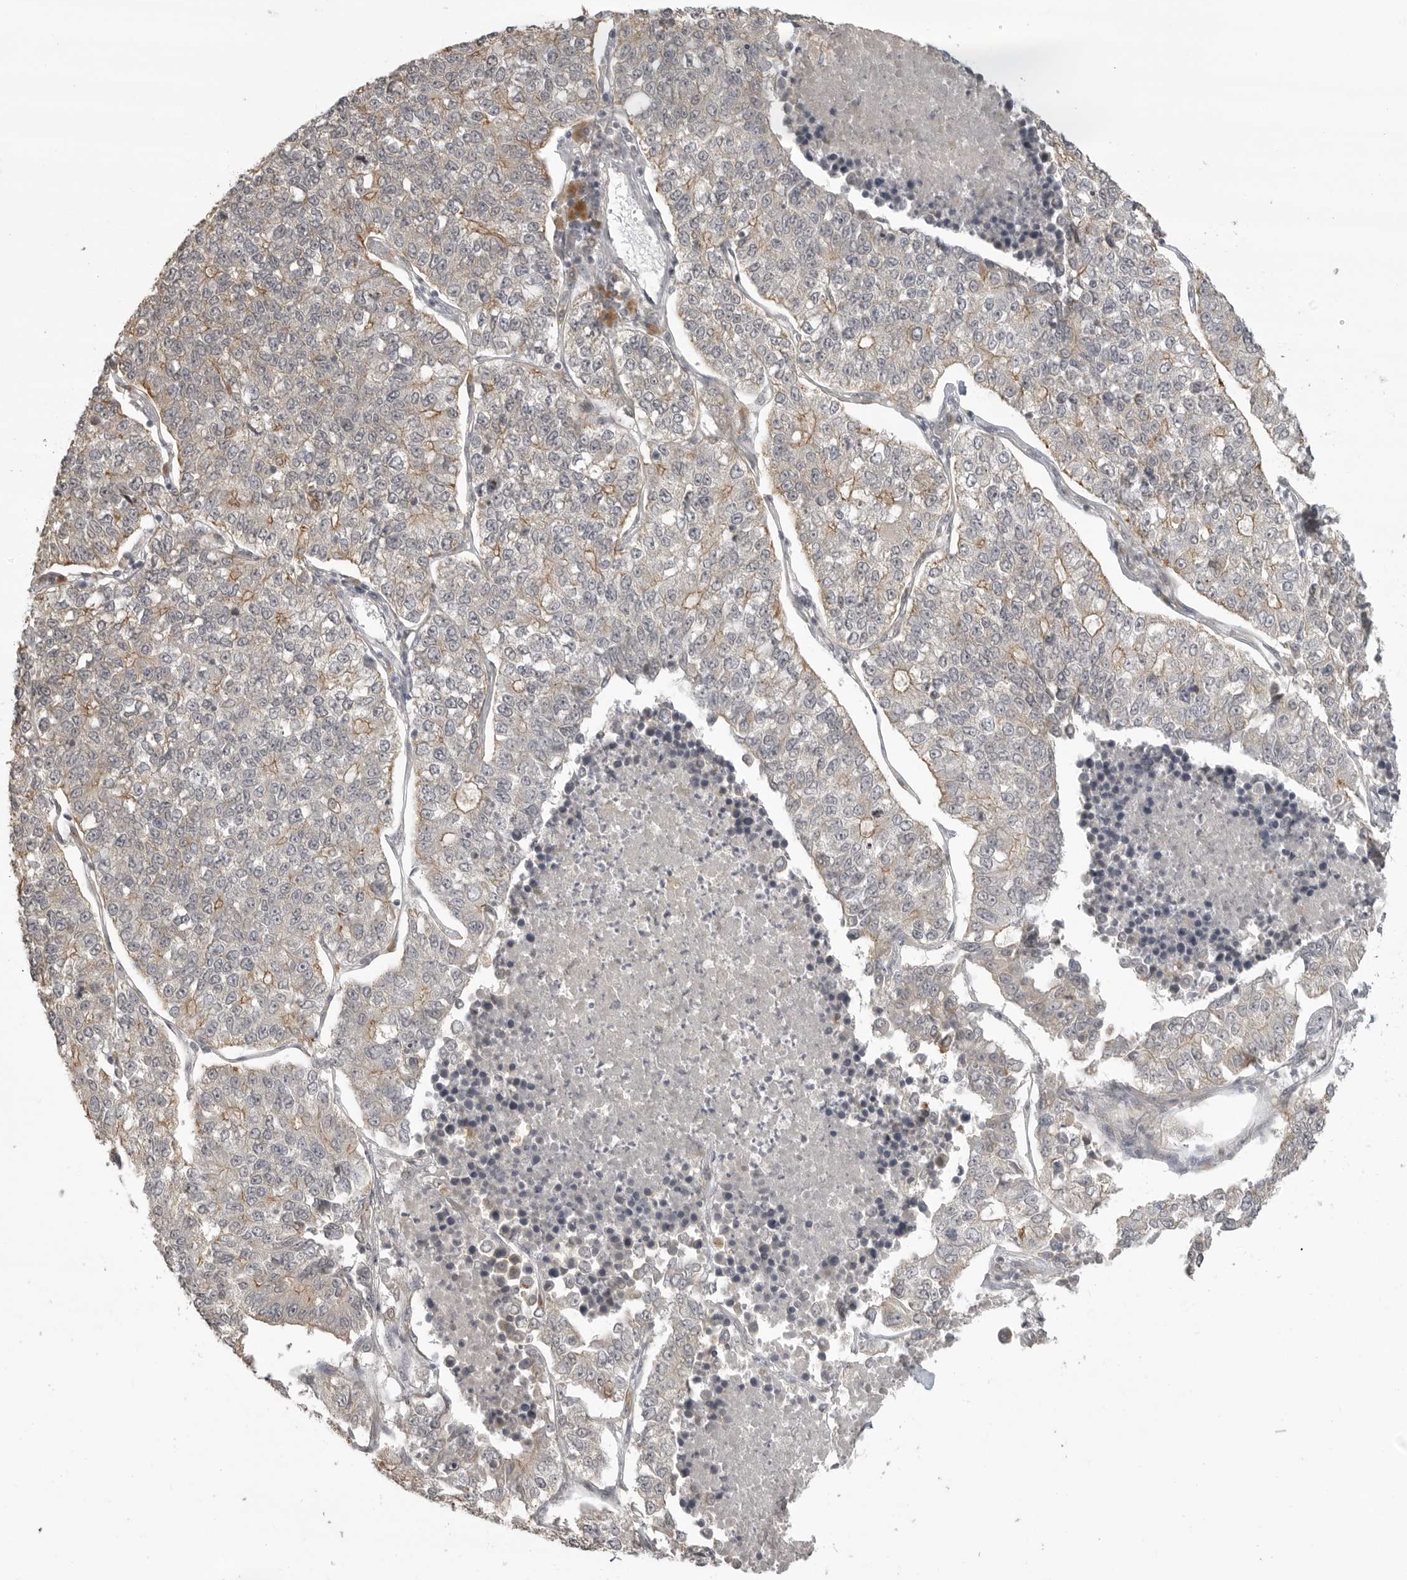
{"staining": {"intensity": "moderate", "quantity": "<25%", "location": "cytoplasmic/membranous"}, "tissue": "lung cancer", "cell_type": "Tumor cells", "image_type": "cancer", "snomed": [{"axis": "morphology", "description": "Adenocarcinoma, NOS"}, {"axis": "topography", "description": "Lung"}], "caption": "Immunohistochemical staining of human lung adenocarcinoma demonstrates low levels of moderate cytoplasmic/membranous positivity in about <25% of tumor cells.", "gene": "SMG8", "patient": {"sex": "male", "age": 49}}